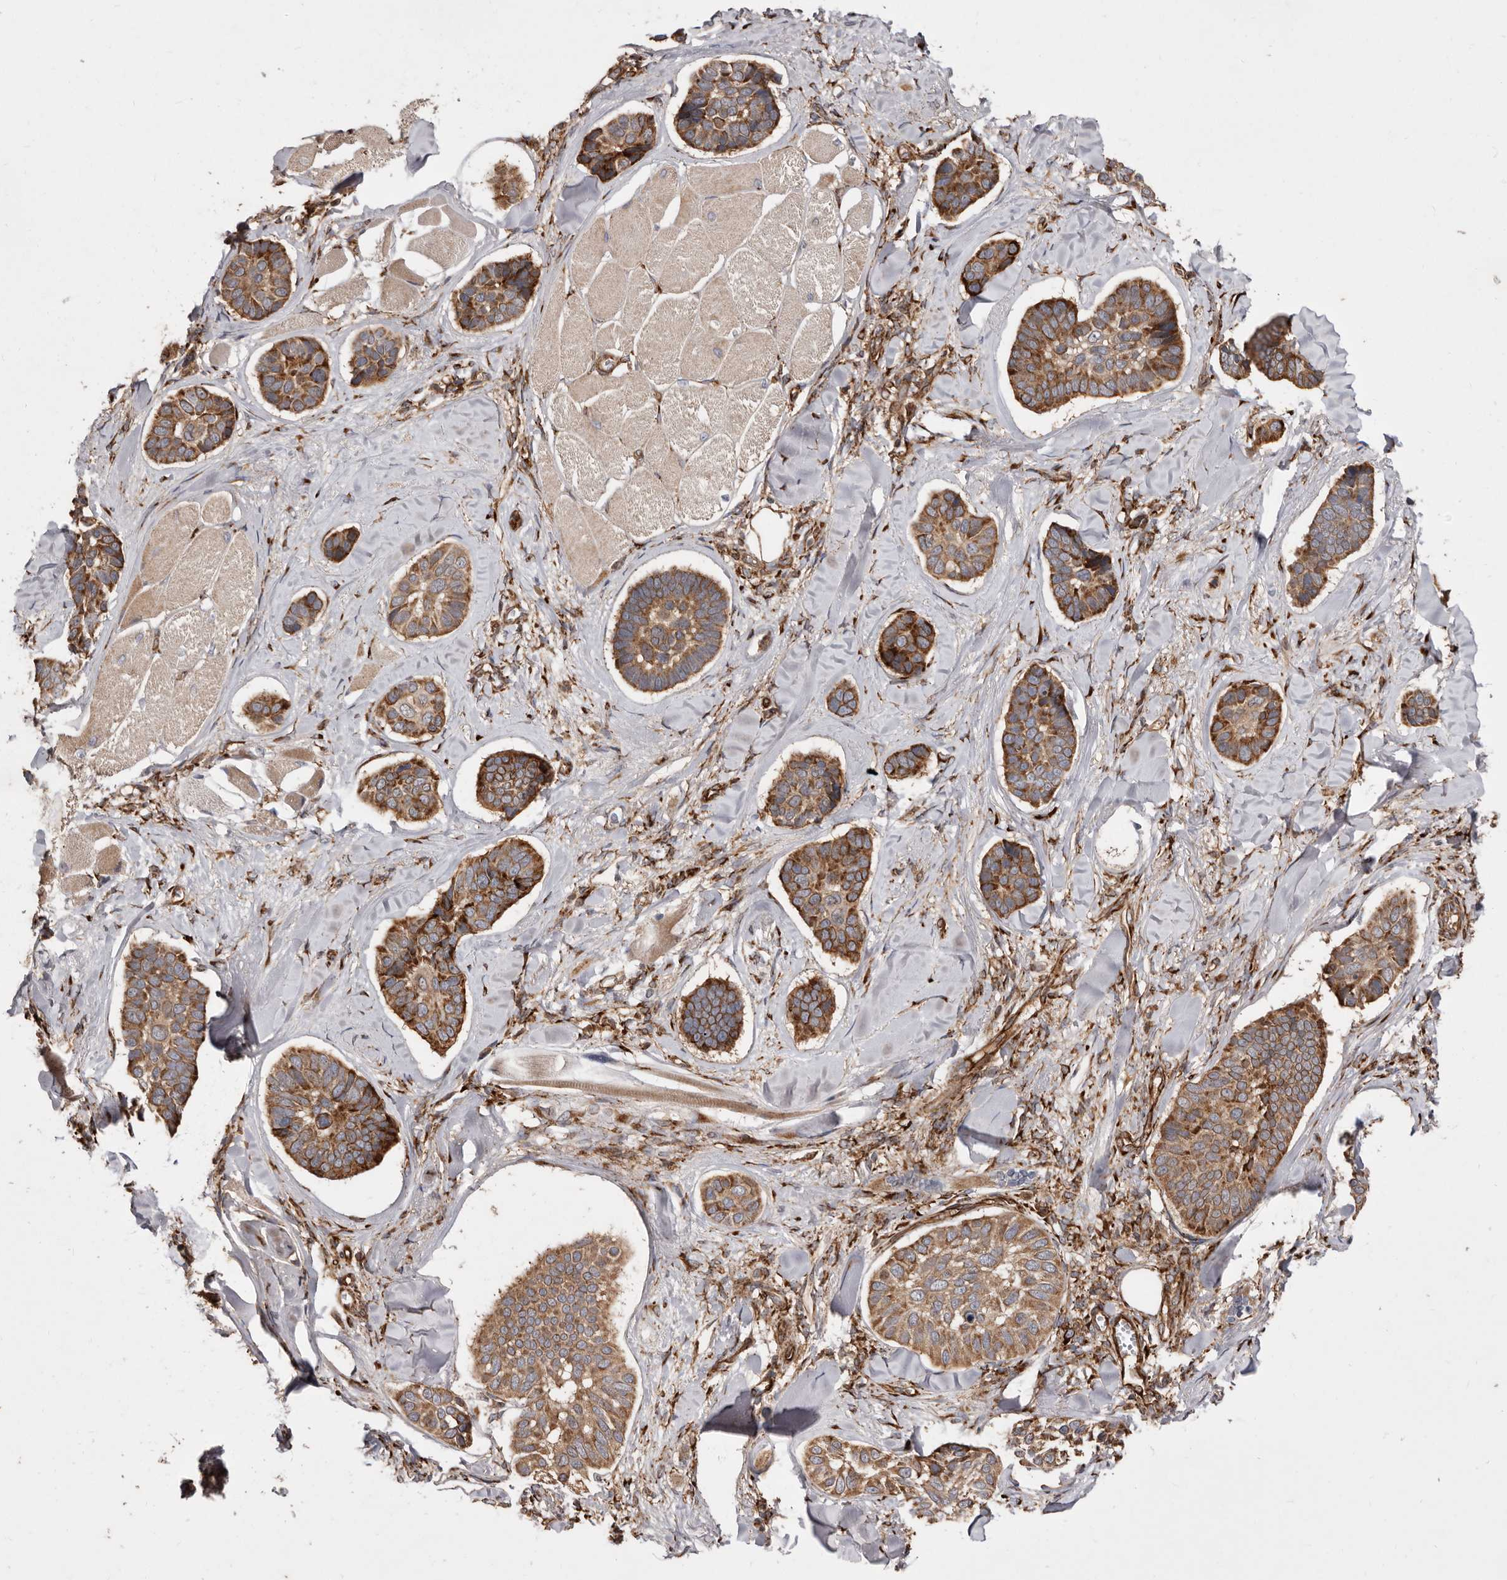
{"staining": {"intensity": "moderate", "quantity": ">75%", "location": "cytoplasmic/membranous"}, "tissue": "skin cancer", "cell_type": "Tumor cells", "image_type": "cancer", "snomed": [{"axis": "morphology", "description": "Basal cell carcinoma"}, {"axis": "topography", "description": "Skin"}], "caption": "Moderate cytoplasmic/membranous staining is present in about >75% of tumor cells in skin basal cell carcinoma.", "gene": "FLAD1", "patient": {"sex": "male", "age": 62}}